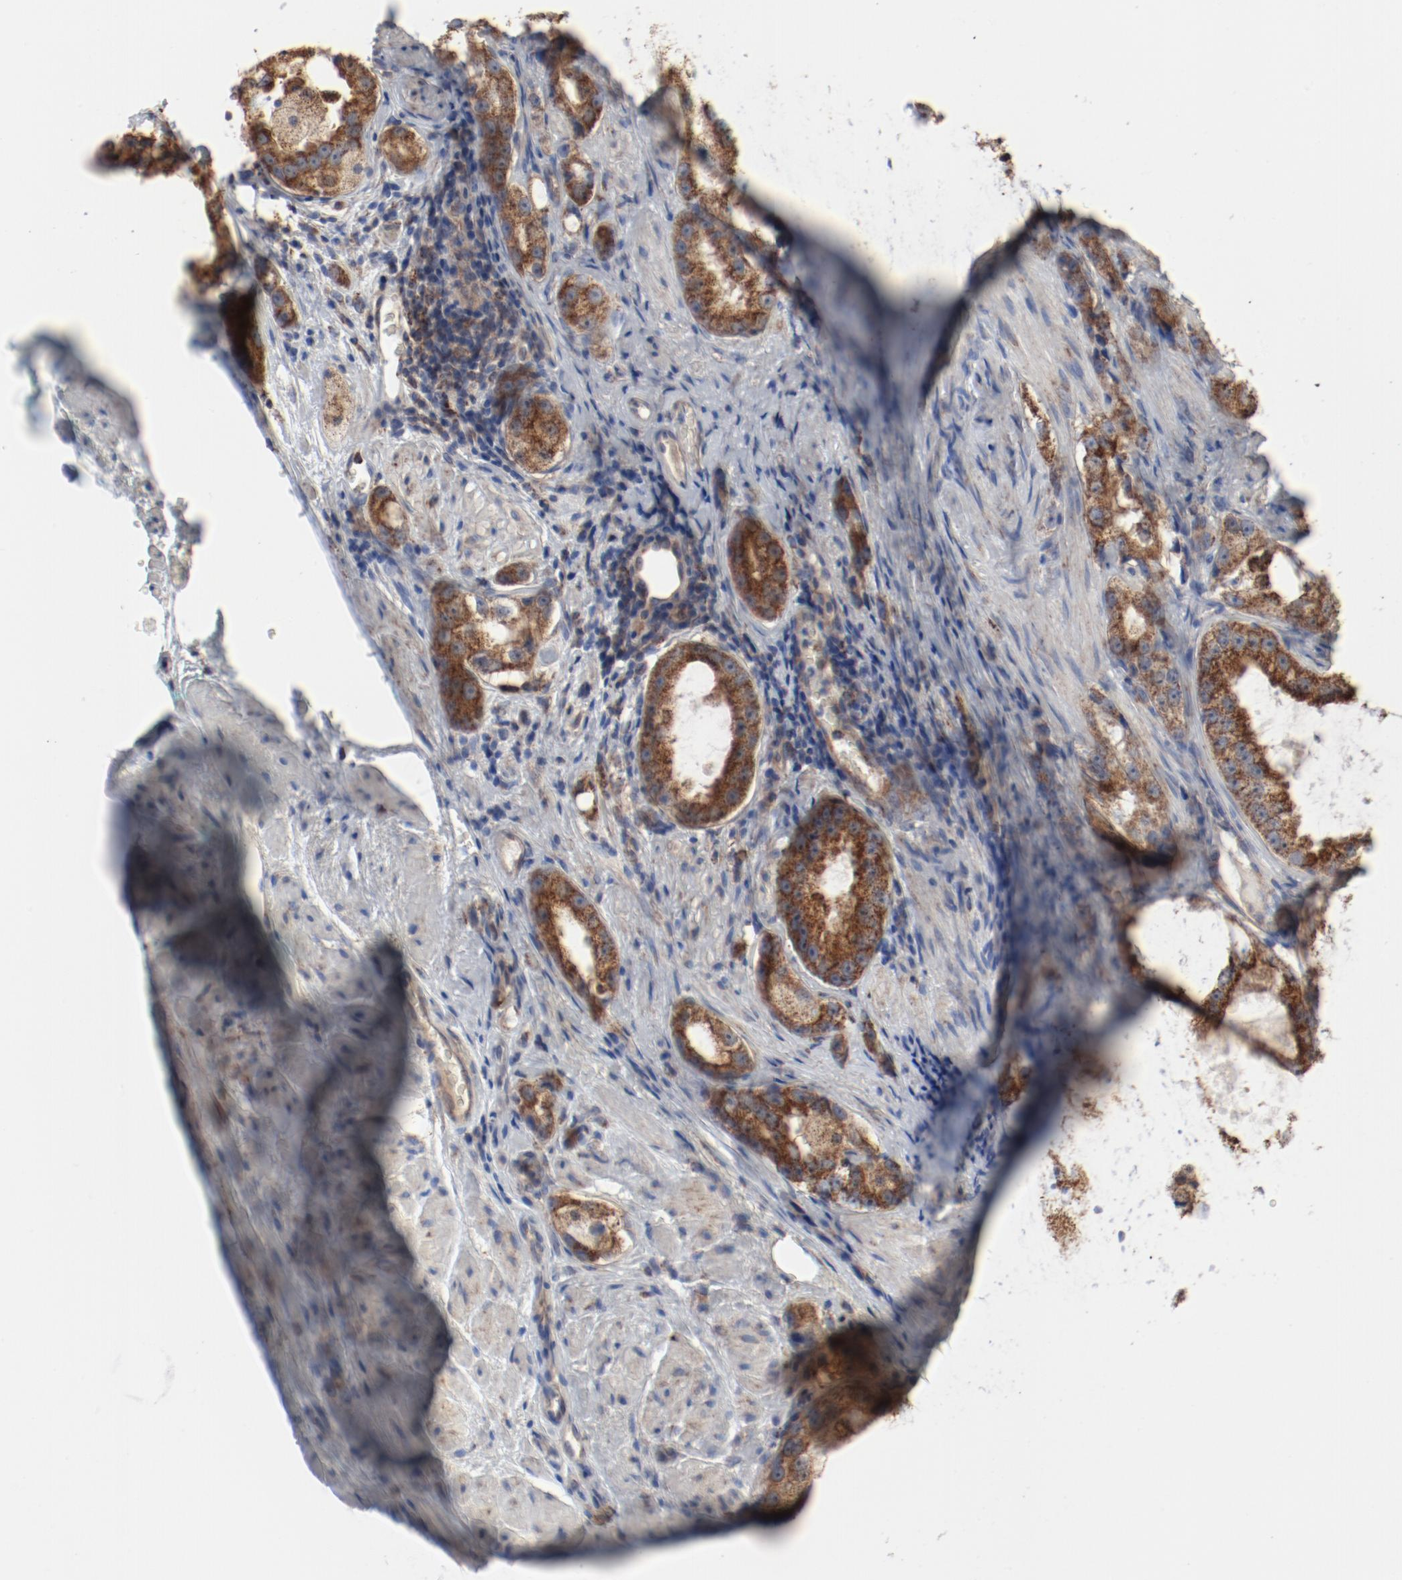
{"staining": {"intensity": "moderate", "quantity": ">75%", "location": "cytoplasmic/membranous"}, "tissue": "prostate cancer", "cell_type": "Tumor cells", "image_type": "cancer", "snomed": [{"axis": "morphology", "description": "Adenocarcinoma, High grade"}, {"axis": "topography", "description": "Prostate"}], "caption": "Immunohistochemistry (IHC) micrograph of human prostate cancer (adenocarcinoma (high-grade)) stained for a protein (brown), which displays medium levels of moderate cytoplasmic/membranous positivity in approximately >75% of tumor cells.", "gene": "SETD3", "patient": {"sex": "male", "age": 63}}